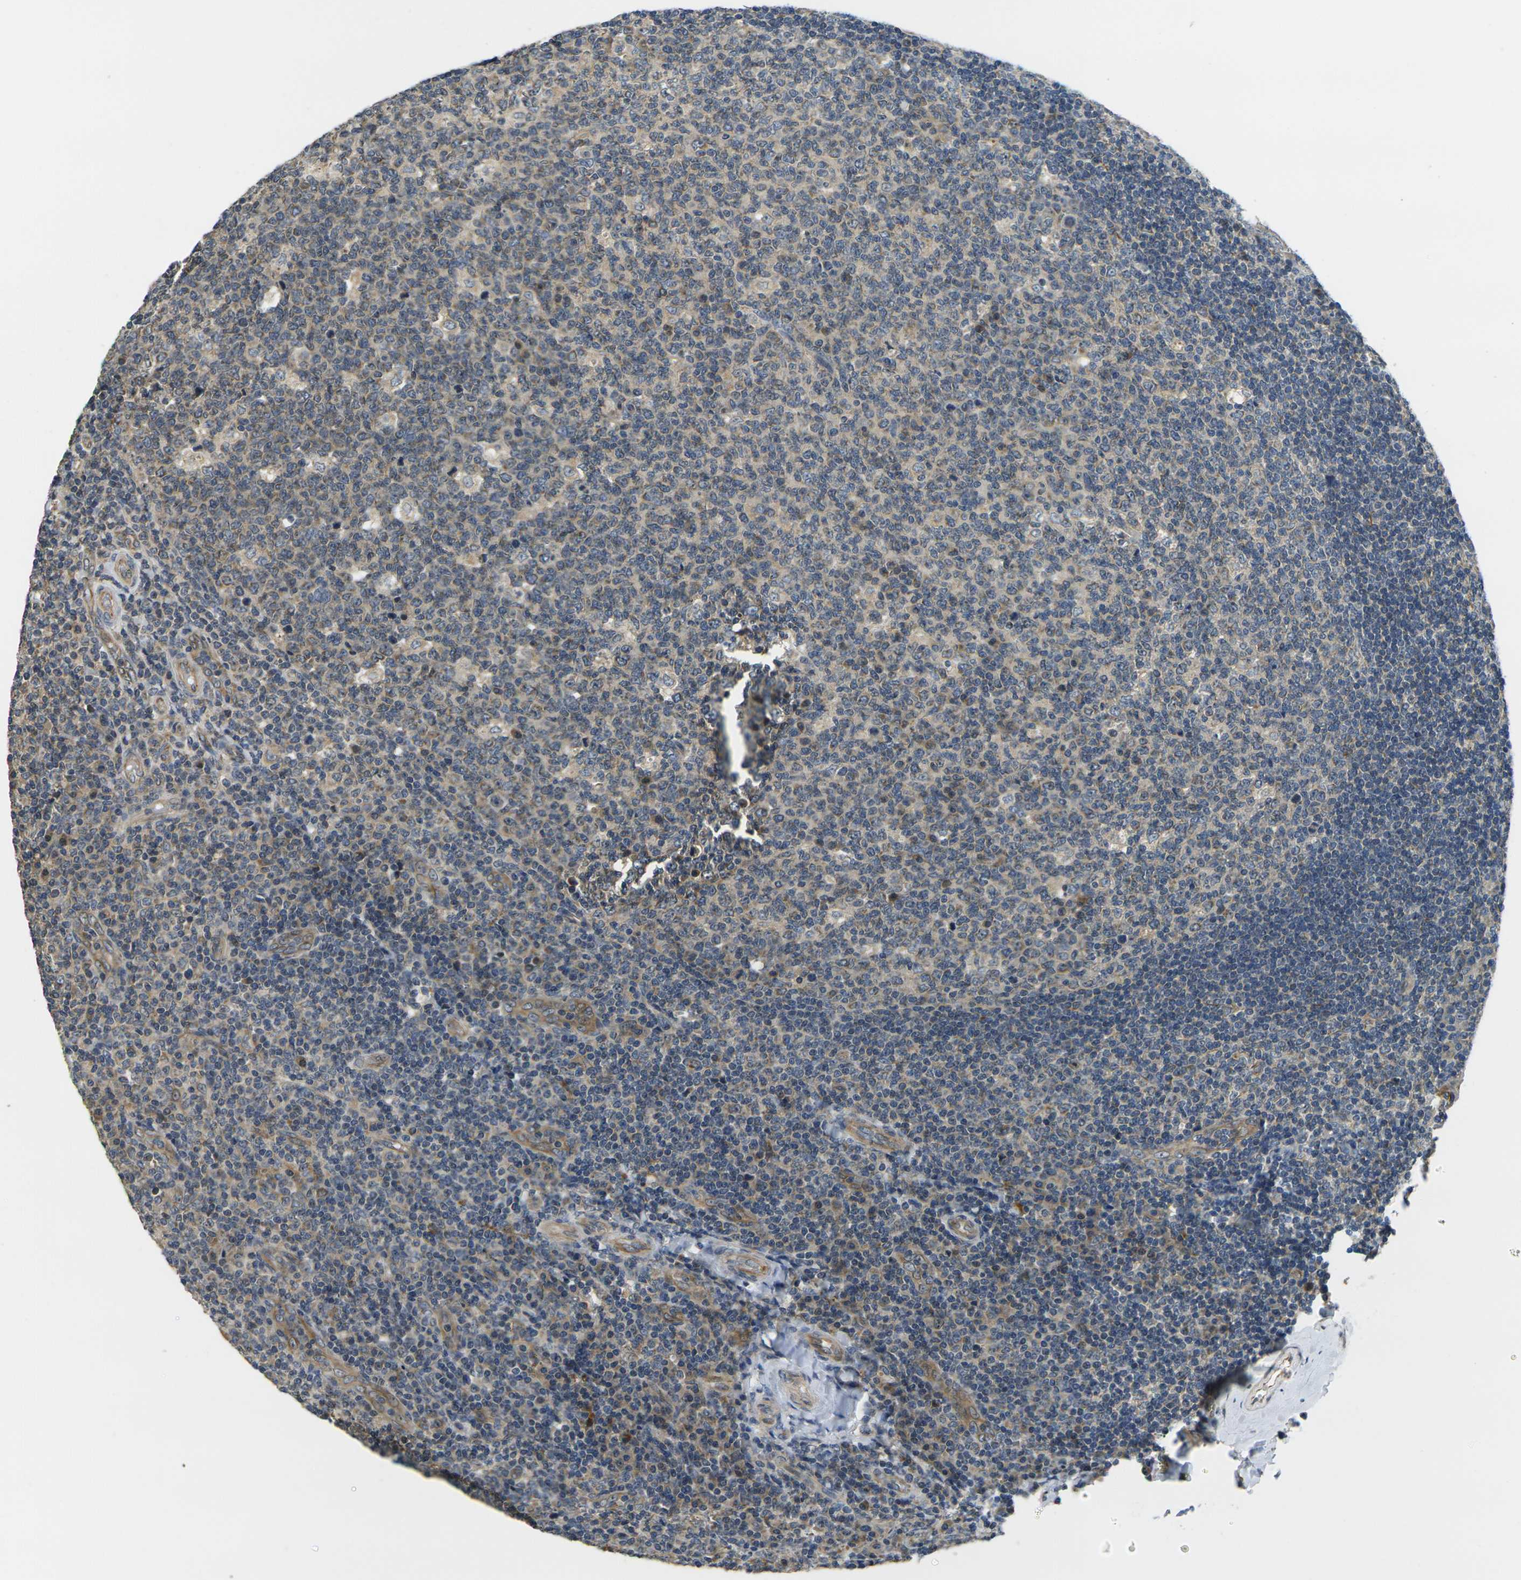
{"staining": {"intensity": "moderate", "quantity": "<25%", "location": "cytoplasmic/membranous"}, "tissue": "tonsil", "cell_type": "Germinal center cells", "image_type": "normal", "snomed": [{"axis": "morphology", "description": "Normal tissue, NOS"}, {"axis": "topography", "description": "Tonsil"}], "caption": "IHC staining of unremarkable tonsil, which demonstrates low levels of moderate cytoplasmic/membranous expression in approximately <25% of germinal center cells indicating moderate cytoplasmic/membranous protein staining. The staining was performed using DAB (brown) for protein detection and nuclei were counterstained in hematoxylin (blue).", "gene": "MINAR2", "patient": {"sex": "male", "age": 17}}